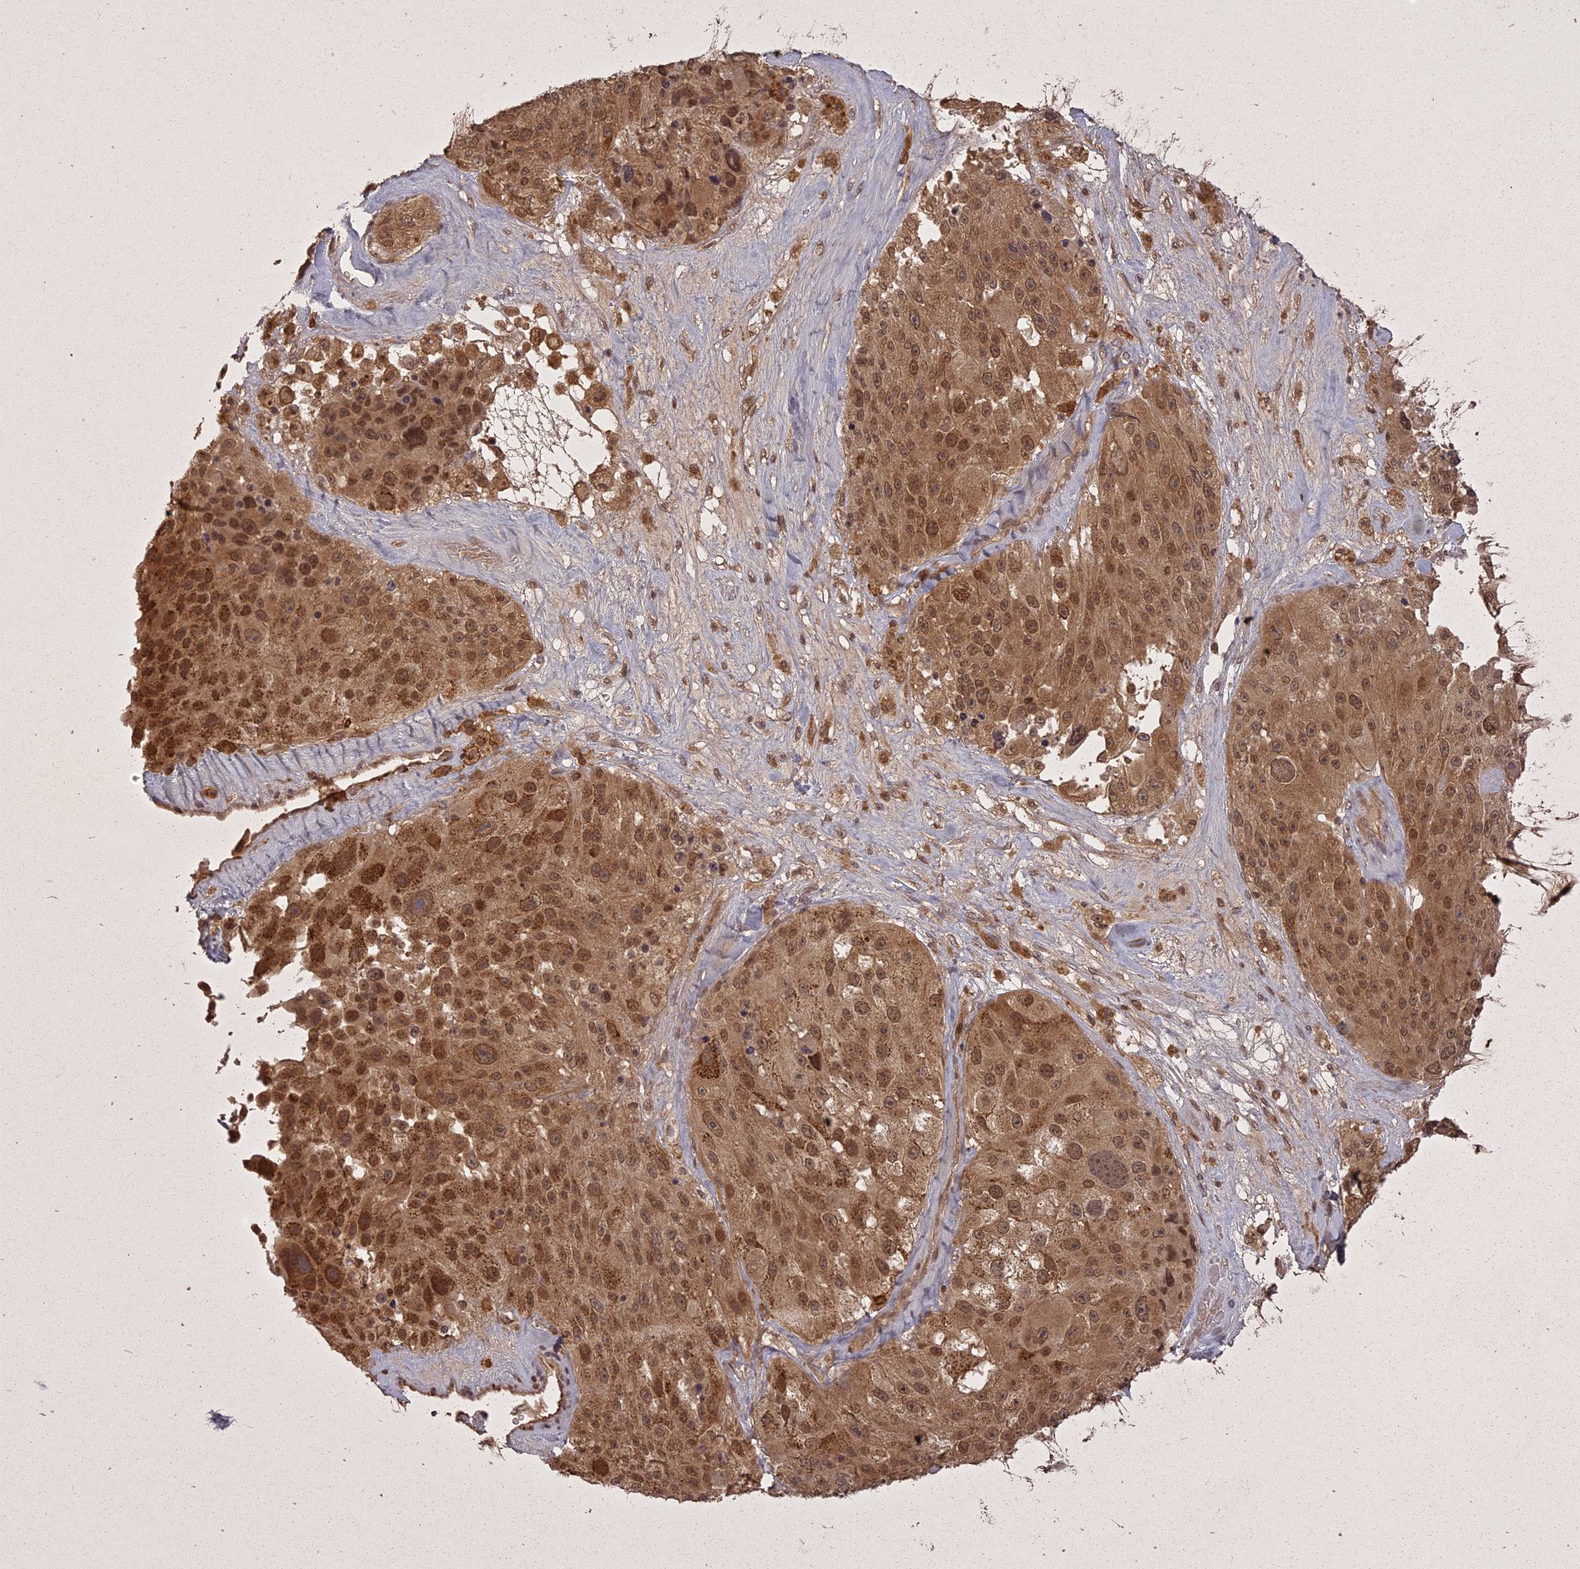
{"staining": {"intensity": "moderate", "quantity": ">75%", "location": "cytoplasmic/membranous,nuclear"}, "tissue": "melanoma", "cell_type": "Tumor cells", "image_type": "cancer", "snomed": [{"axis": "morphology", "description": "Malignant melanoma, Metastatic site"}, {"axis": "topography", "description": "Lymph node"}], "caption": "This histopathology image exhibits malignant melanoma (metastatic site) stained with immunohistochemistry to label a protein in brown. The cytoplasmic/membranous and nuclear of tumor cells show moderate positivity for the protein. Nuclei are counter-stained blue.", "gene": "ING5", "patient": {"sex": "male", "age": 62}}